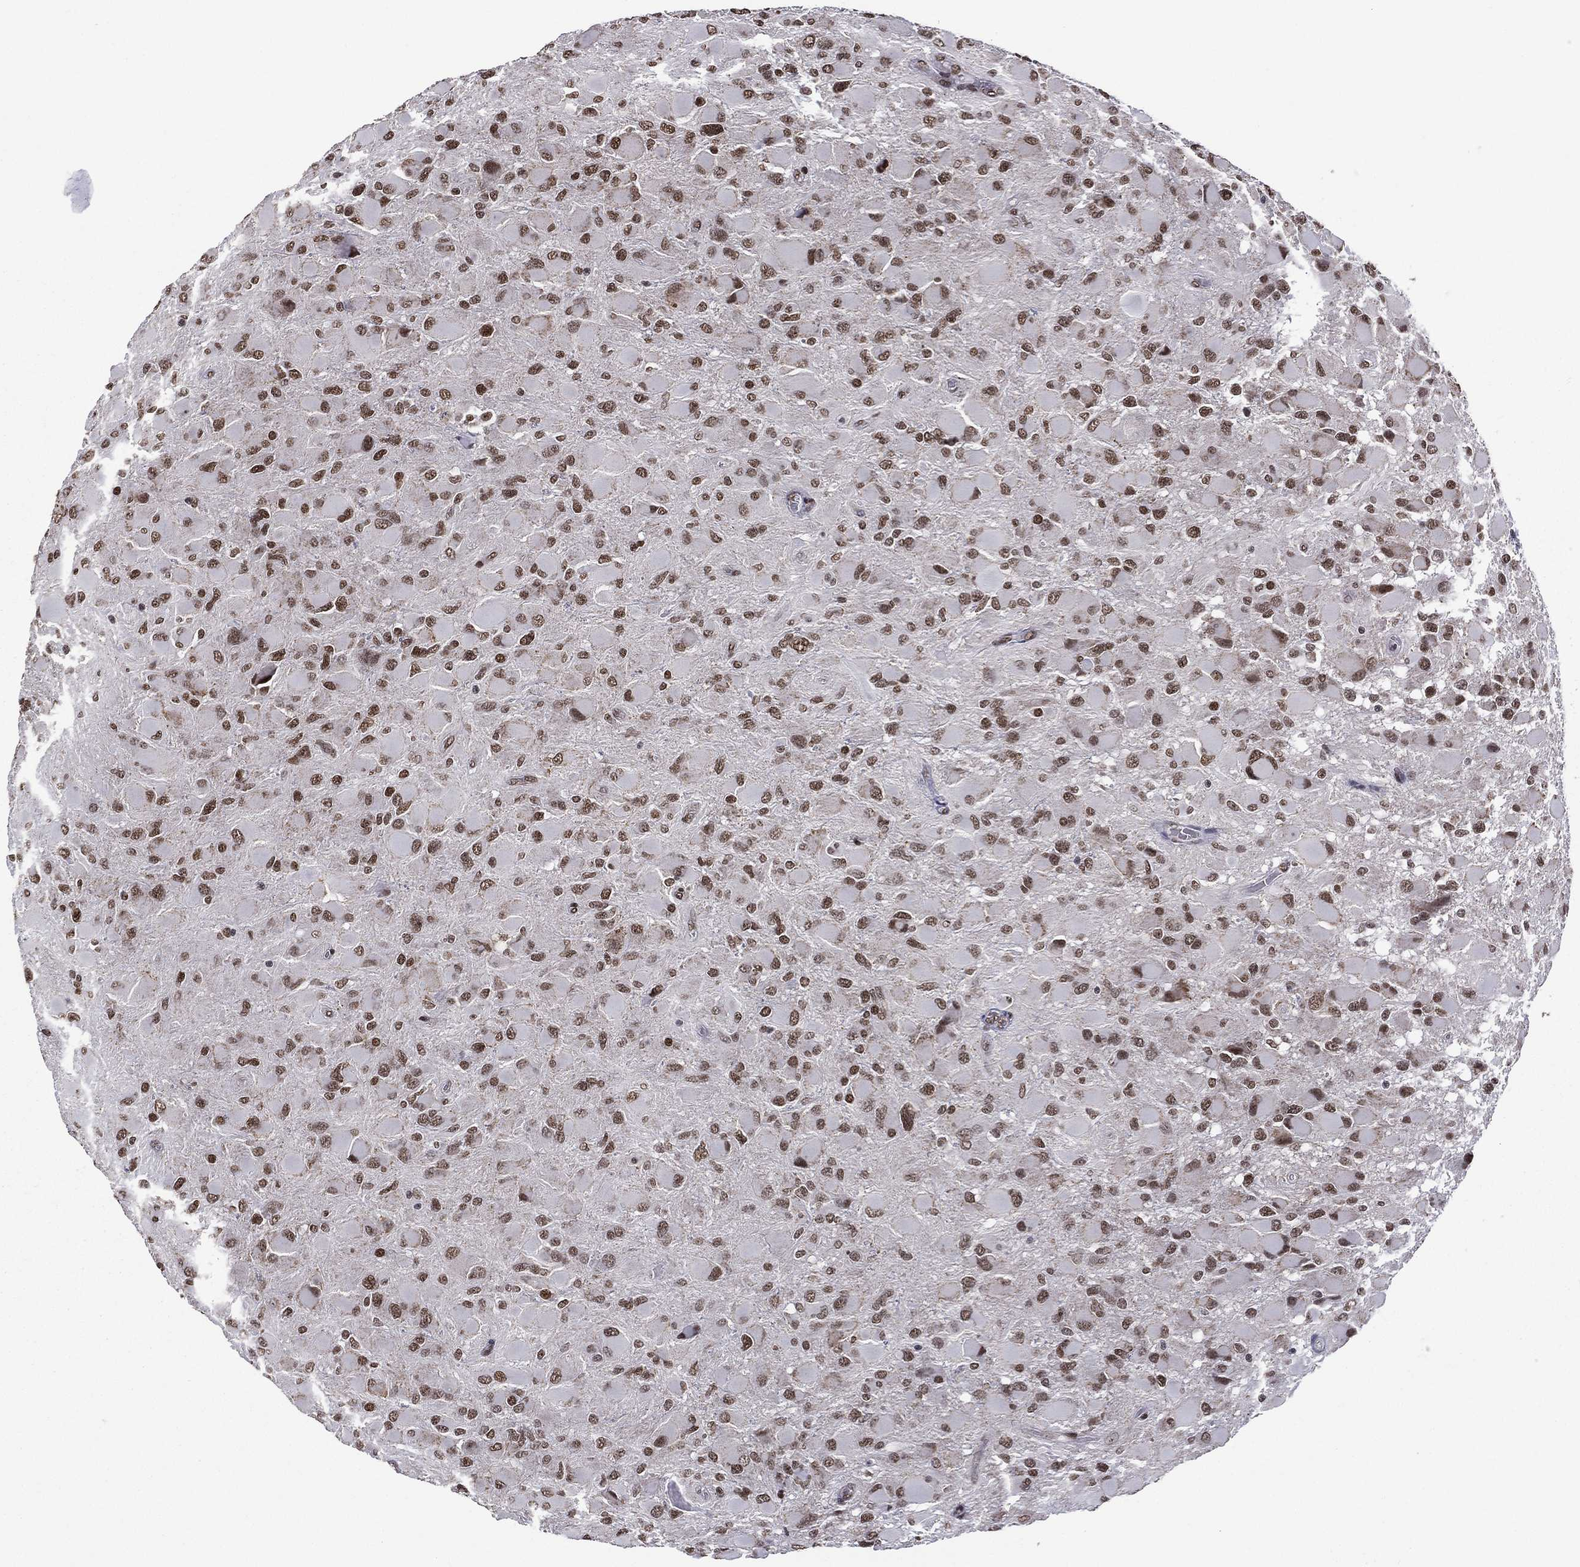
{"staining": {"intensity": "strong", "quantity": ">75%", "location": "nuclear"}, "tissue": "glioma", "cell_type": "Tumor cells", "image_type": "cancer", "snomed": [{"axis": "morphology", "description": "Glioma, malignant, High grade"}, {"axis": "topography", "description": "Cerebral cortex"}], "caption": "Immunohistochemistry staining of glioma, which demonstrates high levels of strong nuclear staining in approximately >75% of tumor cells indicating strong nuclear protein staining. The staining was performed using DAB (3,3'-diaminobenzidine) (brown) for protein detection and nuclei were counterstained in hematoxylin (blue).", "gene": "C5orf24", "patient": {"sex": "female", "age": 36}}